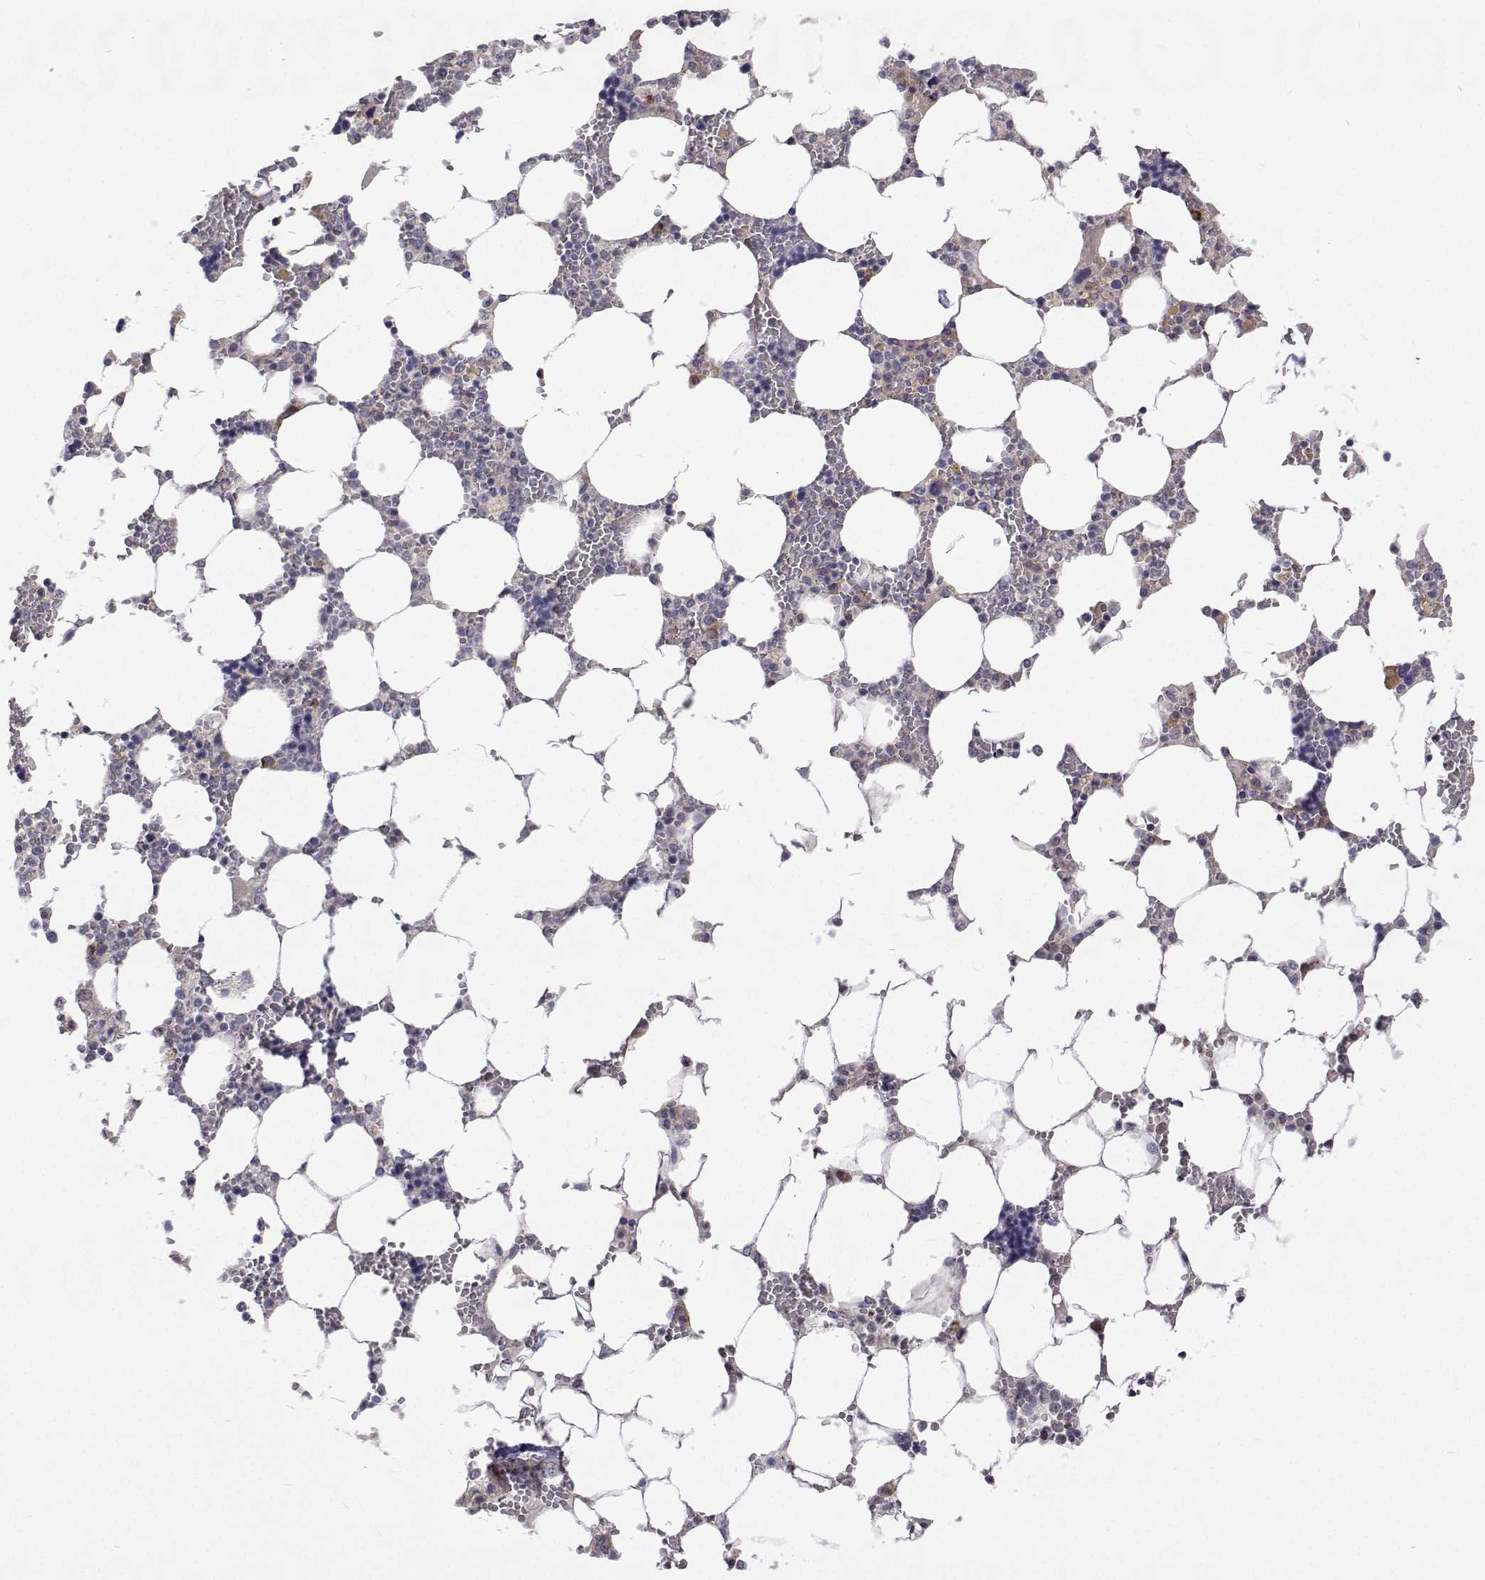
{"staining": {"intensity": "moderate", "quantity": "<25%", "location": "cytoplasmic/membranous"}, "tissue": "bone marrow", "cell_type": "Hematopoietic cells", "image_type": "normal", "snomed": [{"axis": "morphology", "description": "Normal tissue, NOS"}, {"axis": "topography", "description": "Bone marrow"}], "caption": "Immunohistochemistry (IHC) image of normal bone marrow stained for a protein (brown), which displays low levels of moderate cytoplasmic/membranous positivity in approximately <25% of hematopoietic cells.", "gene": "NPR3", "patient": {"sex": "male", "age": 64}}